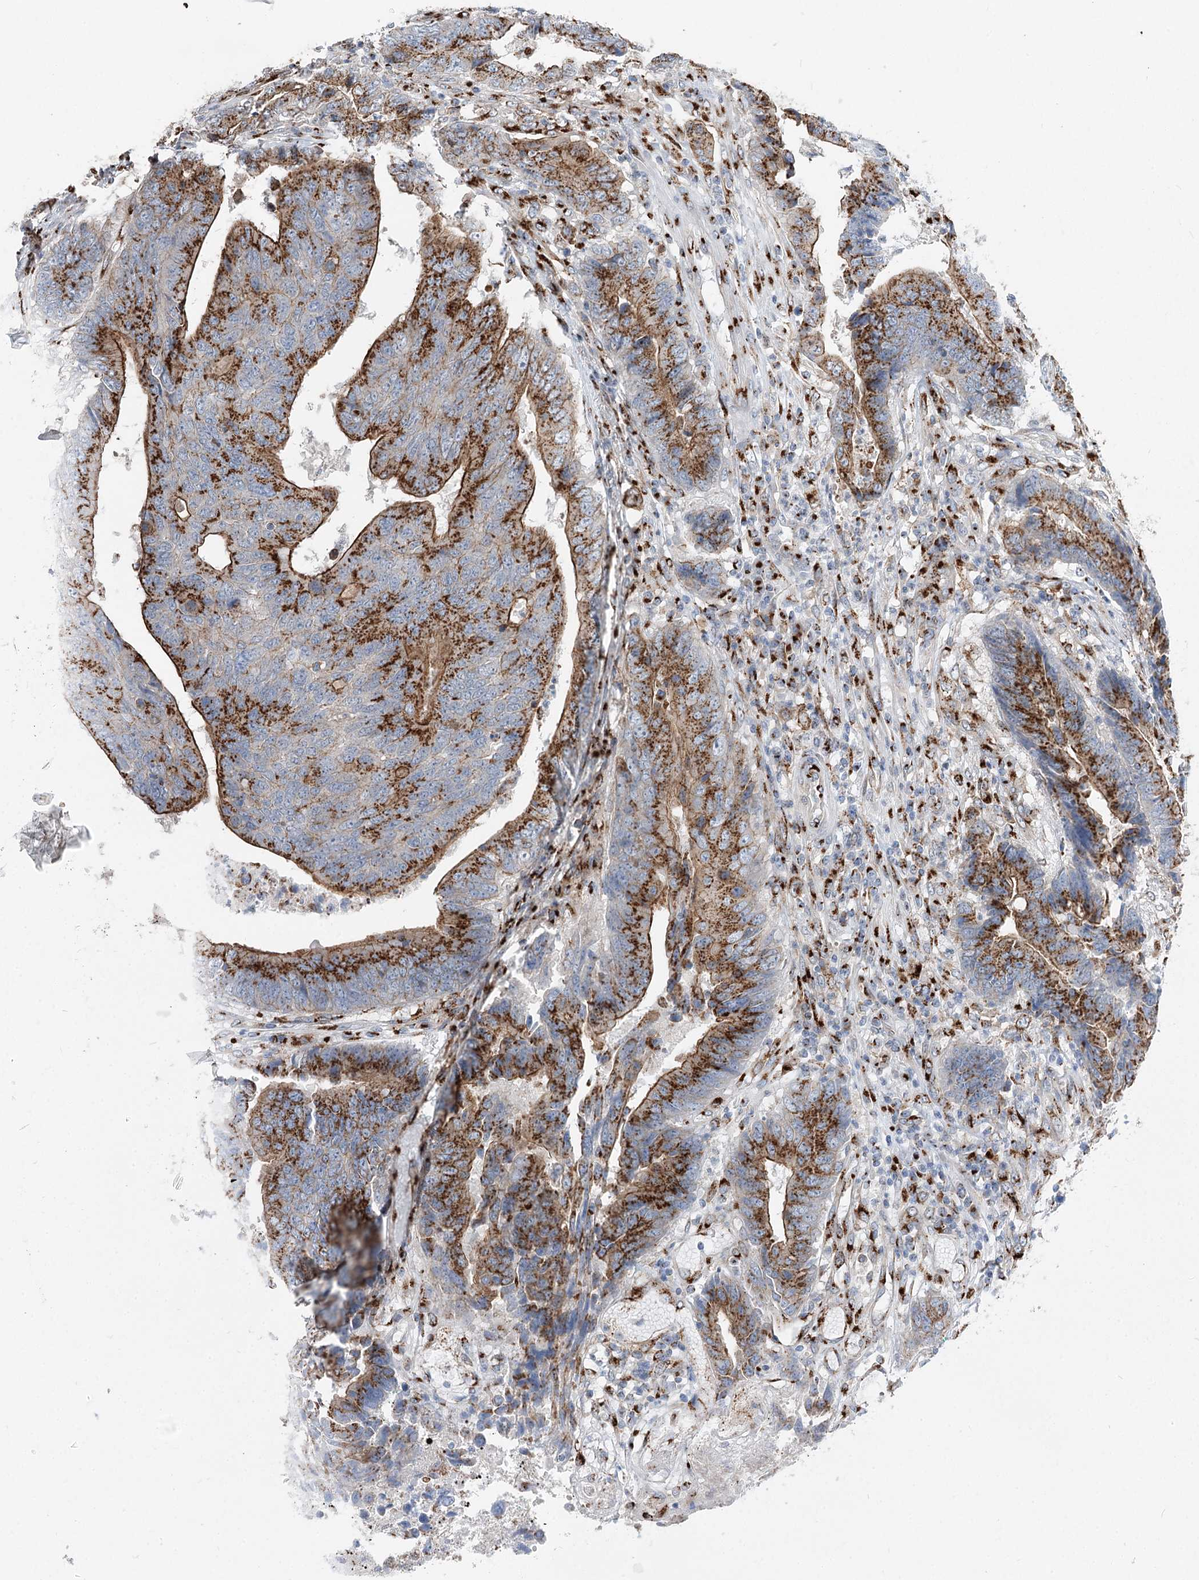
{"staining": {"intensity": "strong", "quantity": ">75%", "location": "cytoplasmic/membranous"}, "tissue": "colorectal cancer", "cell_type": "Tumor cells", "image_type": "cancer", "snomed": [{"axis": "morphology", "description": "Adenocarcinoma, NOS"}, {"axis": "topography", "description": "Rectum"}], "caption": "This photomicrograph reveals colorectal adenocarcinoma stained with immunohistochemistry (IHC) to label a protein in brown. The cytoplasmic/membranous of tumor cells show strong positivity for the protein. Nuclei are counter-stained blue.", "gene": "TMEM165", "patient": {"sex": "male", "age": 84}}